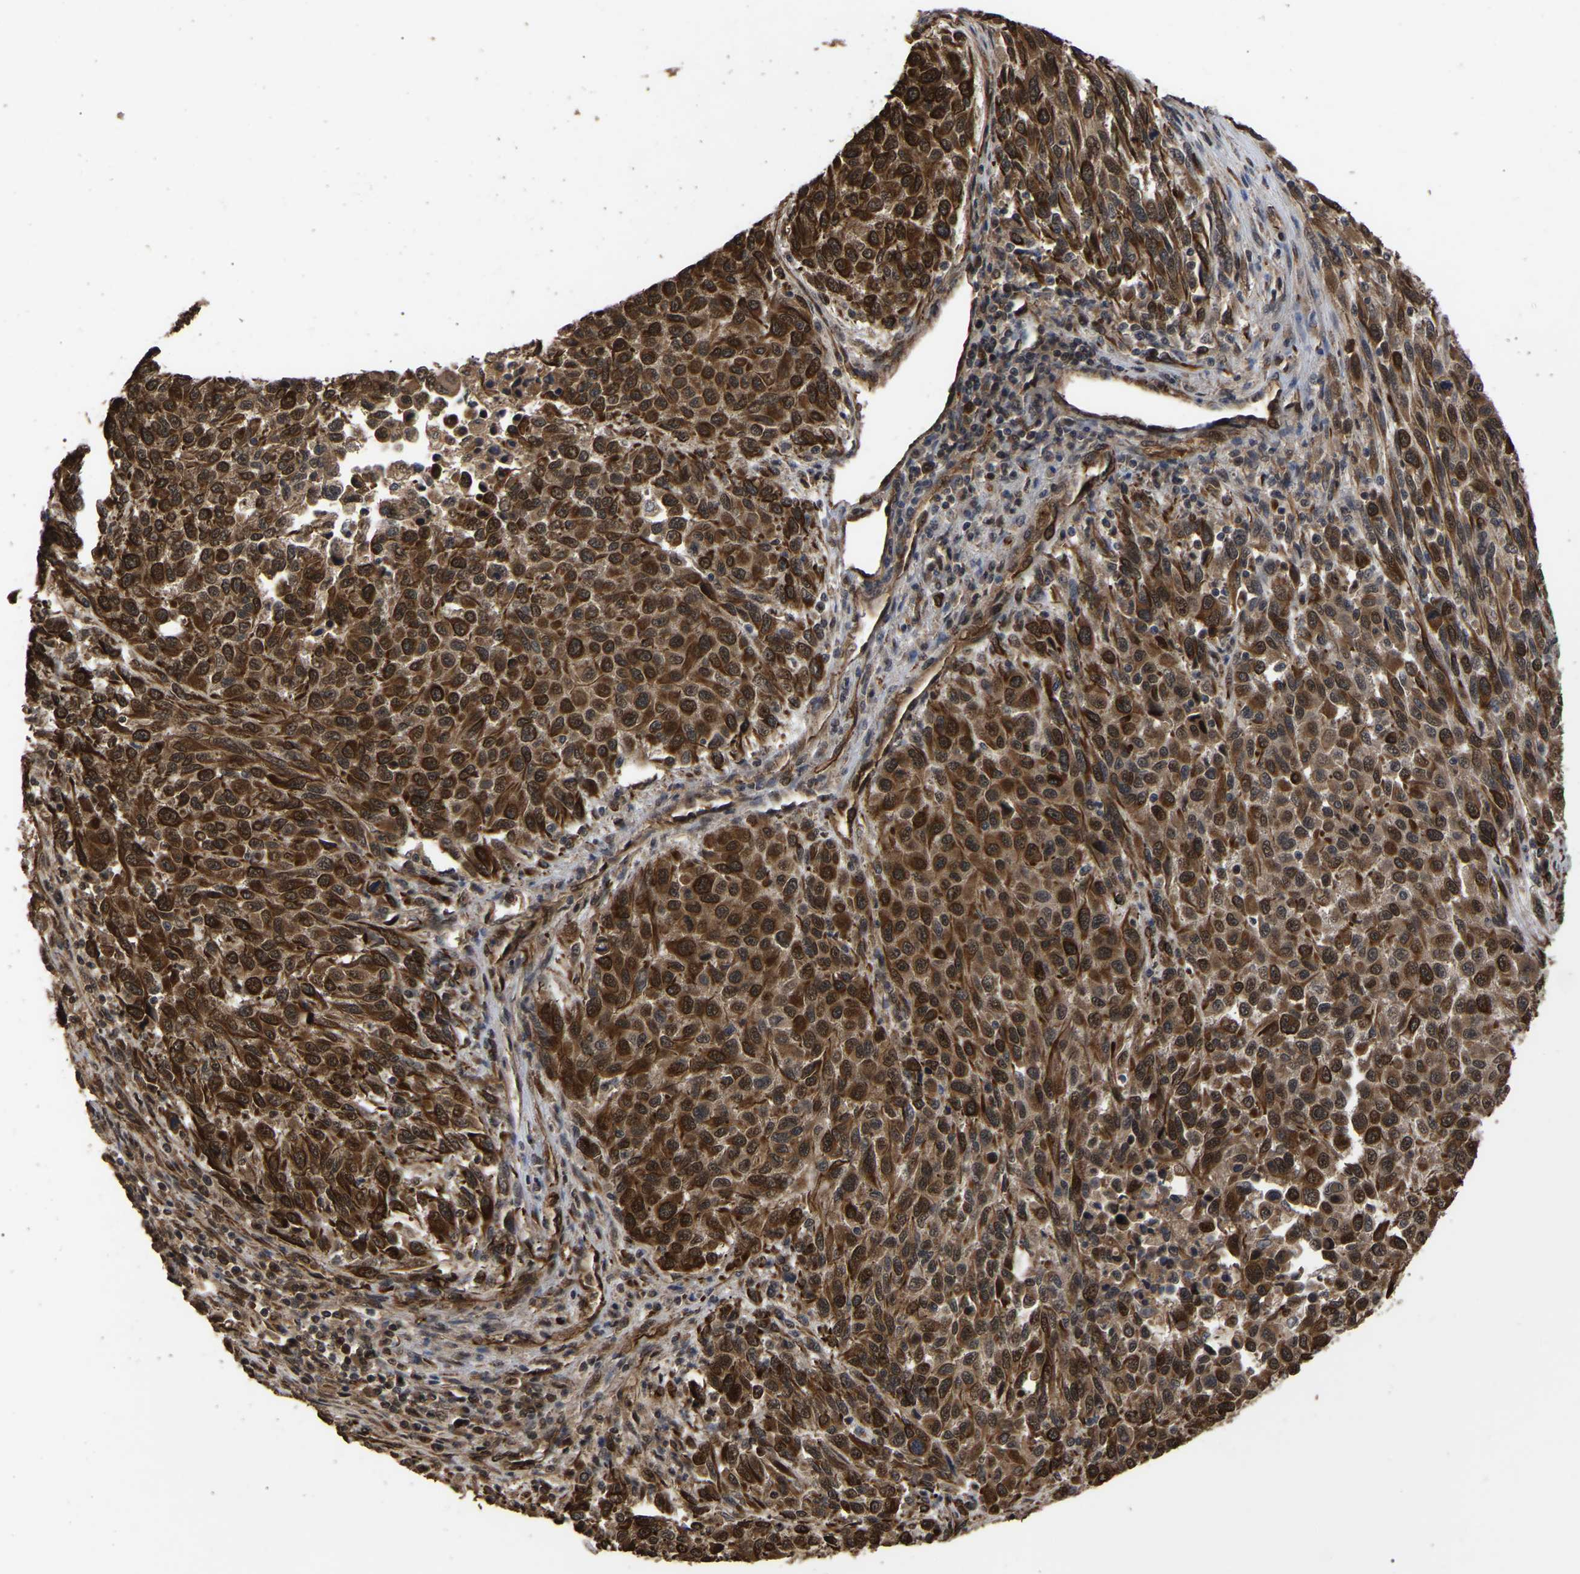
{"staining": {"intensity": "strong", "quantity": ">75%", "location": "cytoplasmic/membranous"}, "tissue": "melanoma", "cell_type": "Tumor cells", "image_type": "cancer", "snomed": [{"axis": "morphology", "description": "Malignant melanoma, Metastatic site"}, {"axis": "topography", "description": "Lymph node"}], "caption": "Protein expression analysis of malignant melanoma (metastatic site) displays strong cytoplasmic/membranous staining in about >75% of tumor cells. The staining was performed using DAB, with brown indicating positive protein expression. Nuclei are stained blue with hematoxylin.", "gene": "FAM161B", "patient": {"sex": "male", "age": 61}}